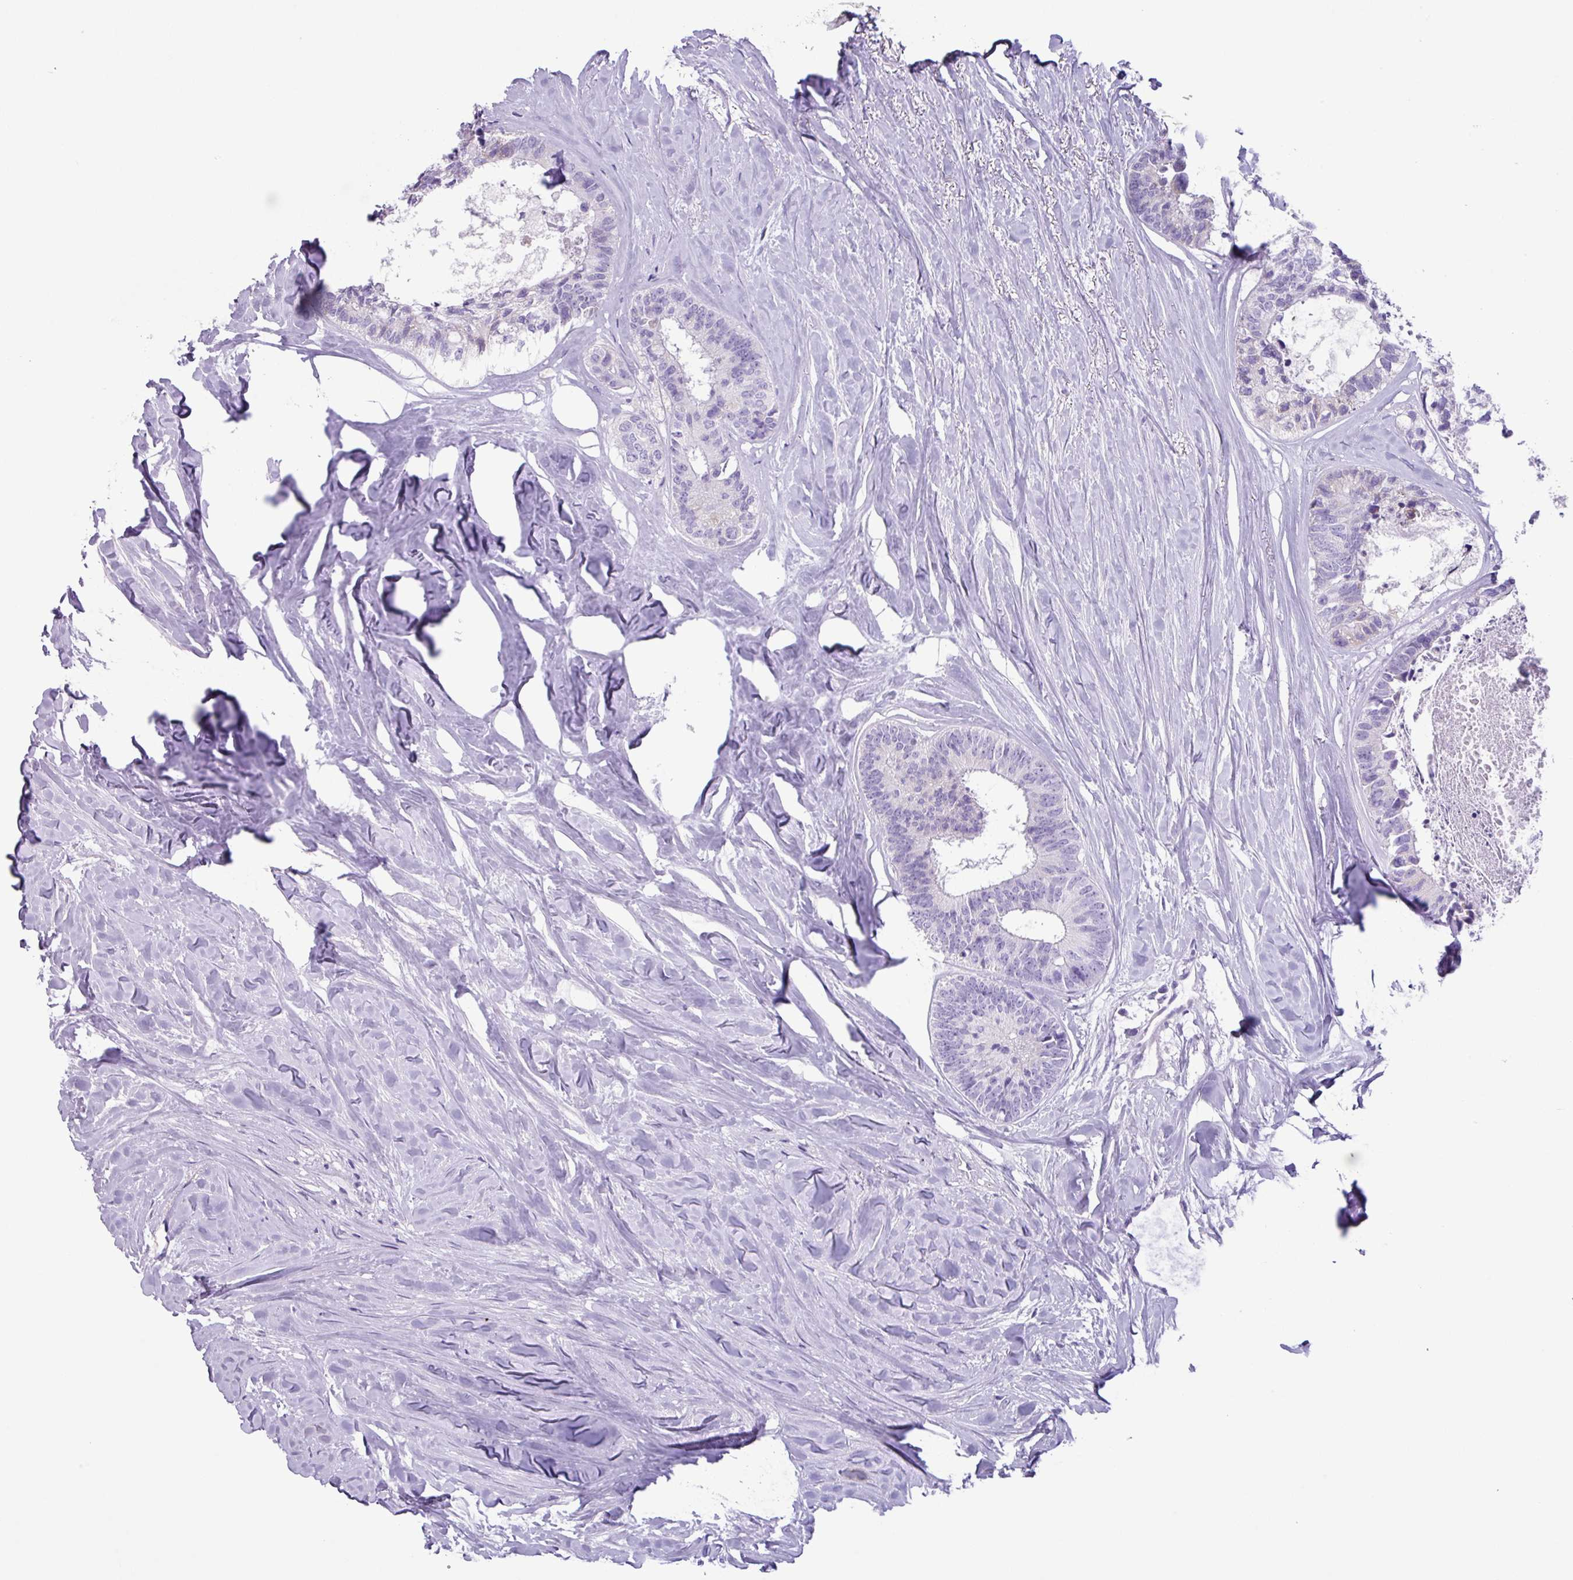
{"staining": {"intensity": "negative", "quantity": "none", "location": "none"}, "tissue": "colorectal cancer", "cell_type": "Tumor cells", "image_type": "cancer", "snomed": [{"axis": "morphology", "description": "Adenocarcinoma, NOS"}, {"axis": "topography", "description": "Colon"}, {"axis": "topography", "description": "Rectum"}], "caption": "Tumor cells show no significant positivity in colorectal adenocarcinoma. (Immunohistochemistry, brightfield microscopy, high magnification).", "gene": "AGO3", "patient": {"sex": "male", "age": 57}}